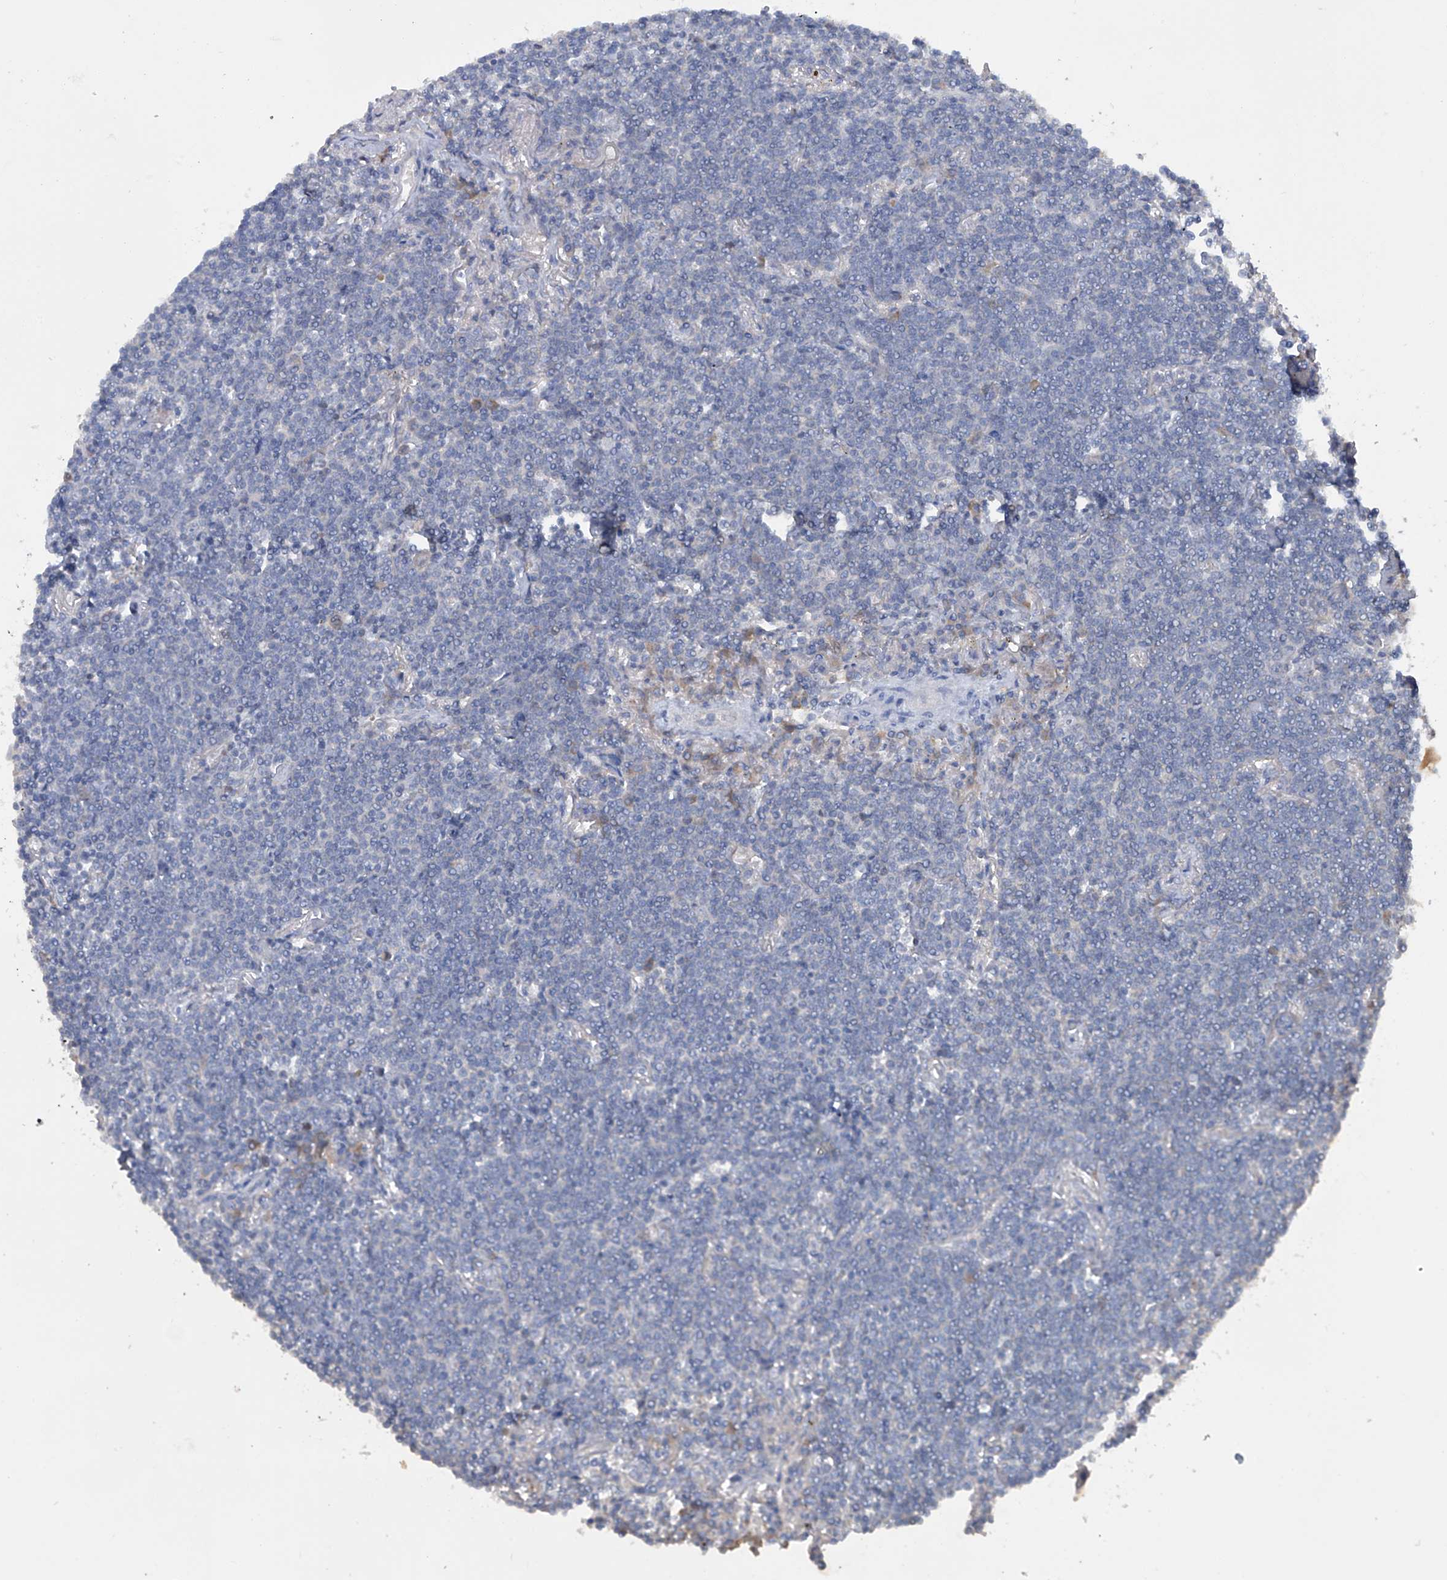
{"staining": {"intensity": "negative", "quantity": "none", "location": "none"}, "tissue": "lymphoma", "cell_type": "Tumor cells", "image_type": "cancer", "snomed": [{"axis": "morphology", "description": "Malignant lymphoma, non-Hodgkin's type, Low grade"}, {"axis": "topography", "description": "Lung"}], "caption": "Immunohistochemistry image of low-grade malignant lymphoma, non-Hodgkin's type stained for a protein (brown), which displays no expression in tumor cells. (Immunohistochemistry (ihc), brightfield microscopy, high magnification).", "gene": "PCSK5", "patient": {"sex": "female", "age": 71}}